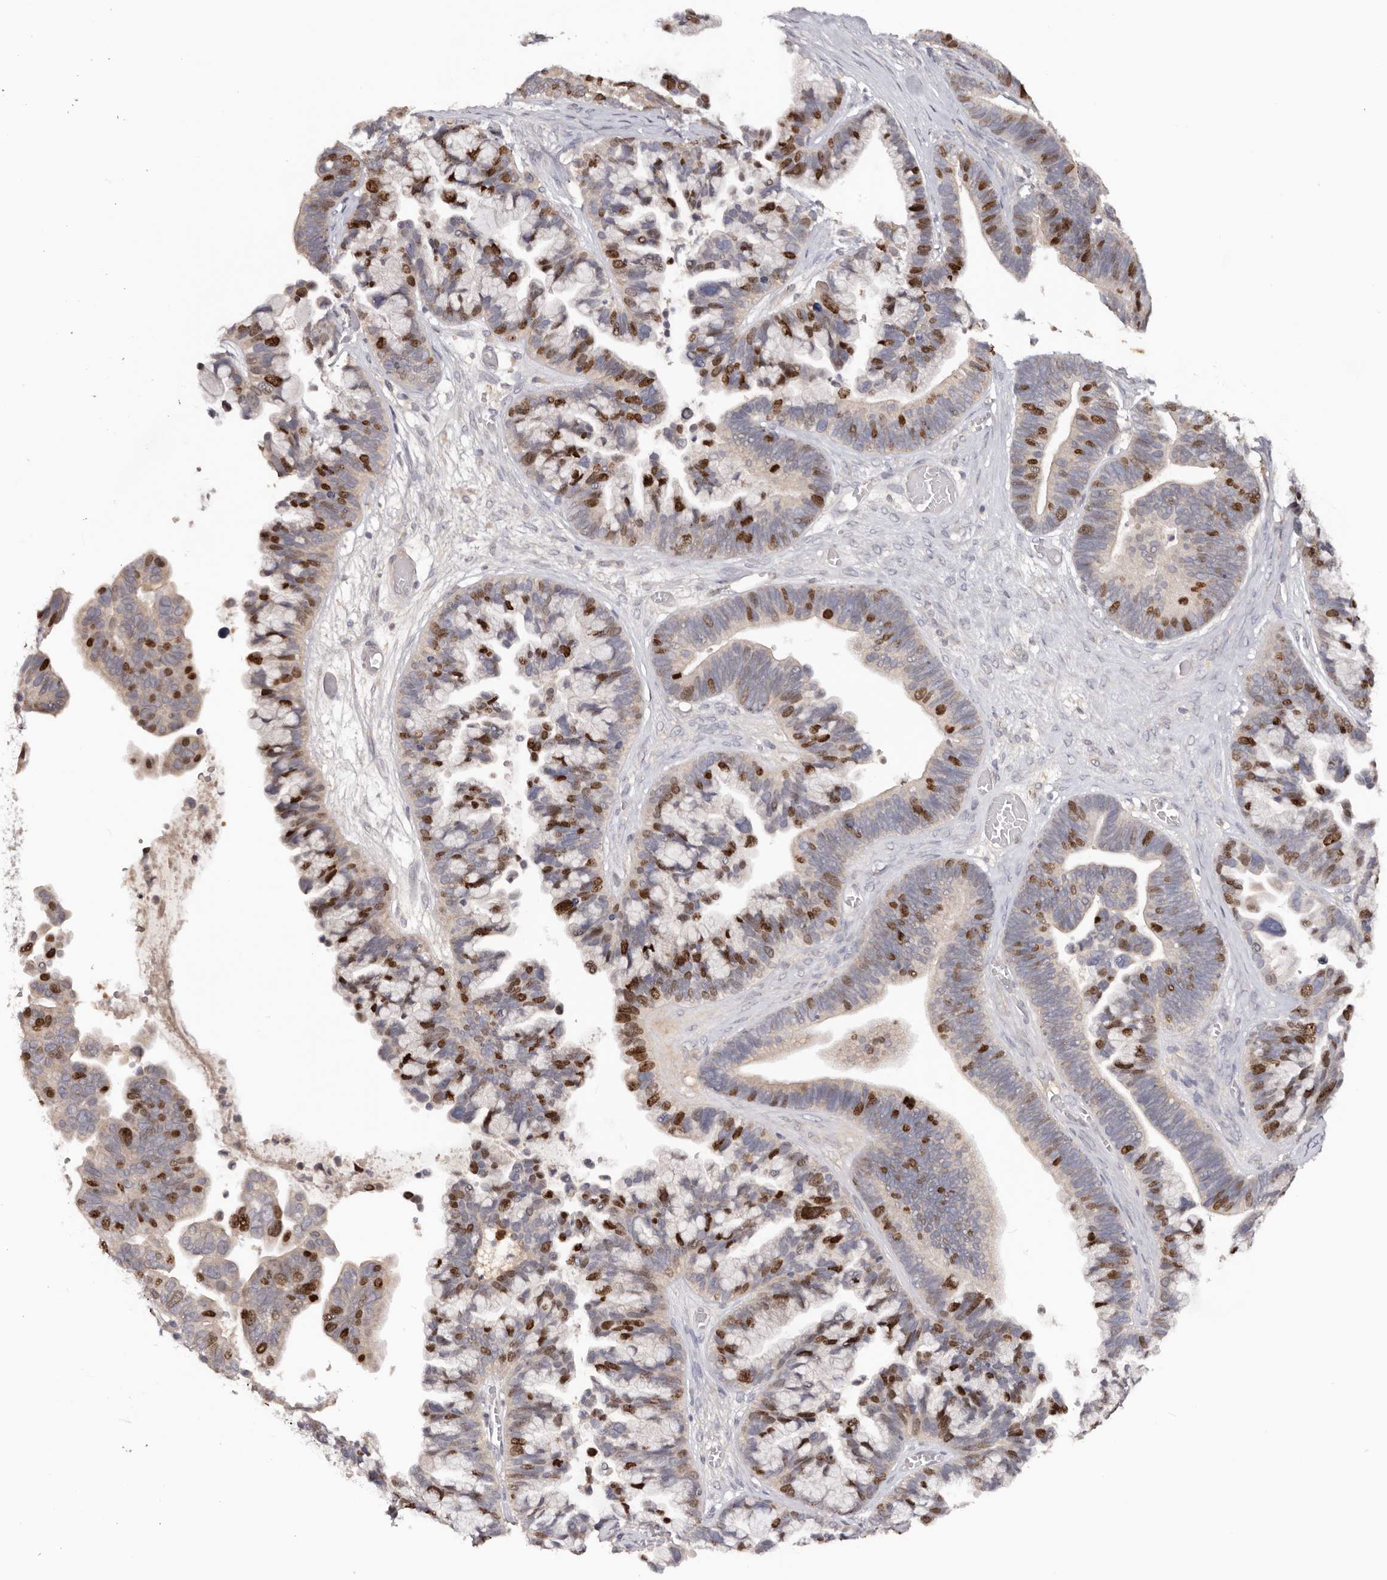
{"staining": {"intensity": "moderate", "quantity": "25%-75%", "location": "nuclear"}, "tissue": "ovarian cancer", "cell_type": "Tumor cells", "image_type": "cancer", "snomed": [{"axis": "morphology", "description": "Cystadenocarcinoma, serous, NOS"}, {"axis": "topography", "description": "Ovary"}], "caption": "Protein analysis of ovarian cancer tissue demonstrates moderate nuclear positivity in about 25%-75% of tumor cells.", "gene": "CCDC190", "patient": {"sex": "female", "age": 56}}